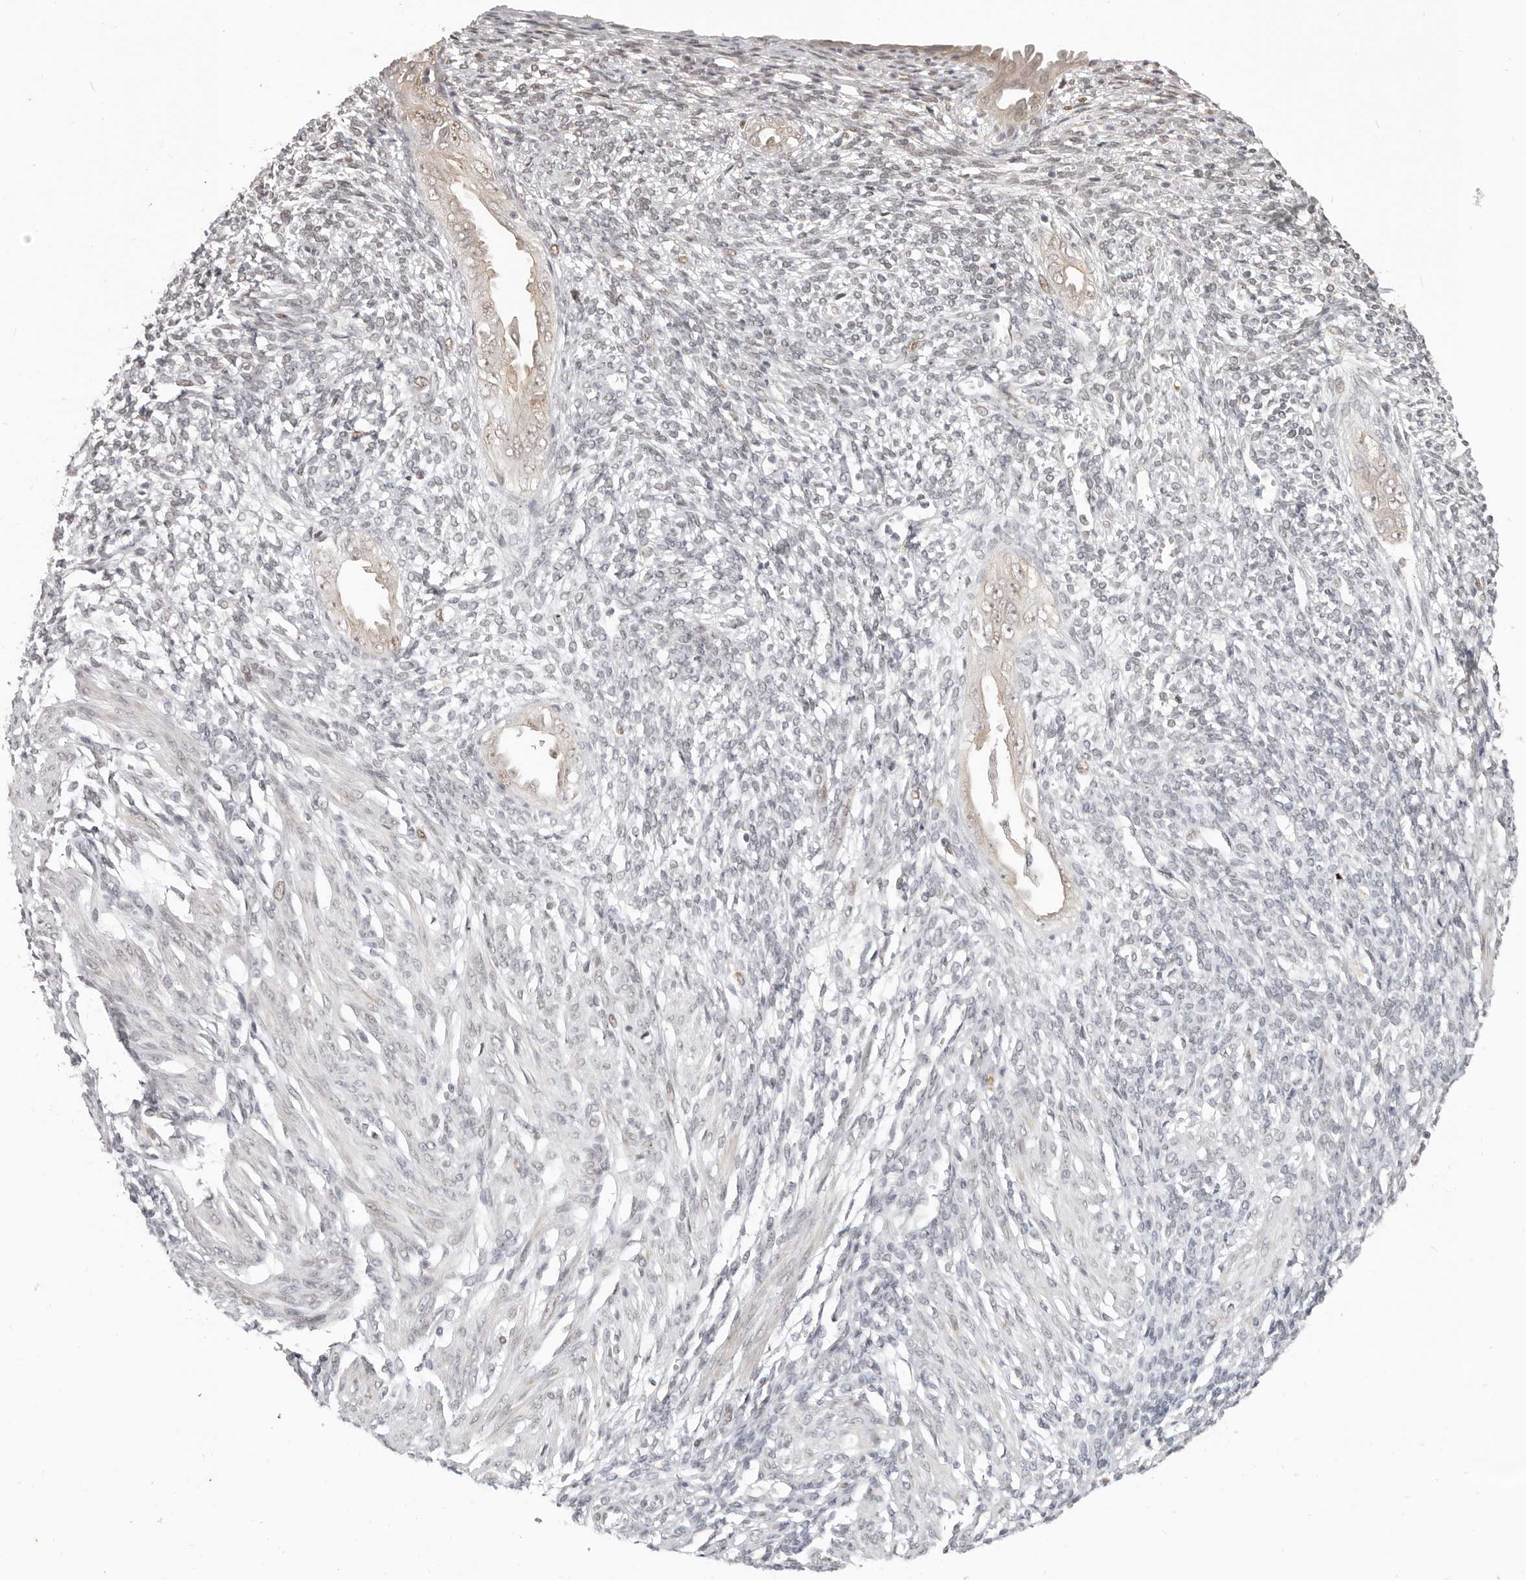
{"staining": {"intensity": "moderate", "quantity": "<25%", "location": "nuclear"}, "tissue": "endometrium", "cell_type": "Cells in endometrial stroma", "image_type": "normal", "snomed": [{"axis": "morphology", "description": "Normal tissue, NOS"}, {"axis": "topography", "description": "Endometrium"}], "caption": "High-power microscopy captured an immunohistochemistry (IHC) image of benign endometrium, revealing moderate nuclear expression in about <25% of cells in endometrial stroma.", "gene": "RFC2", "patient": {"sex": "female", "age": 66}}